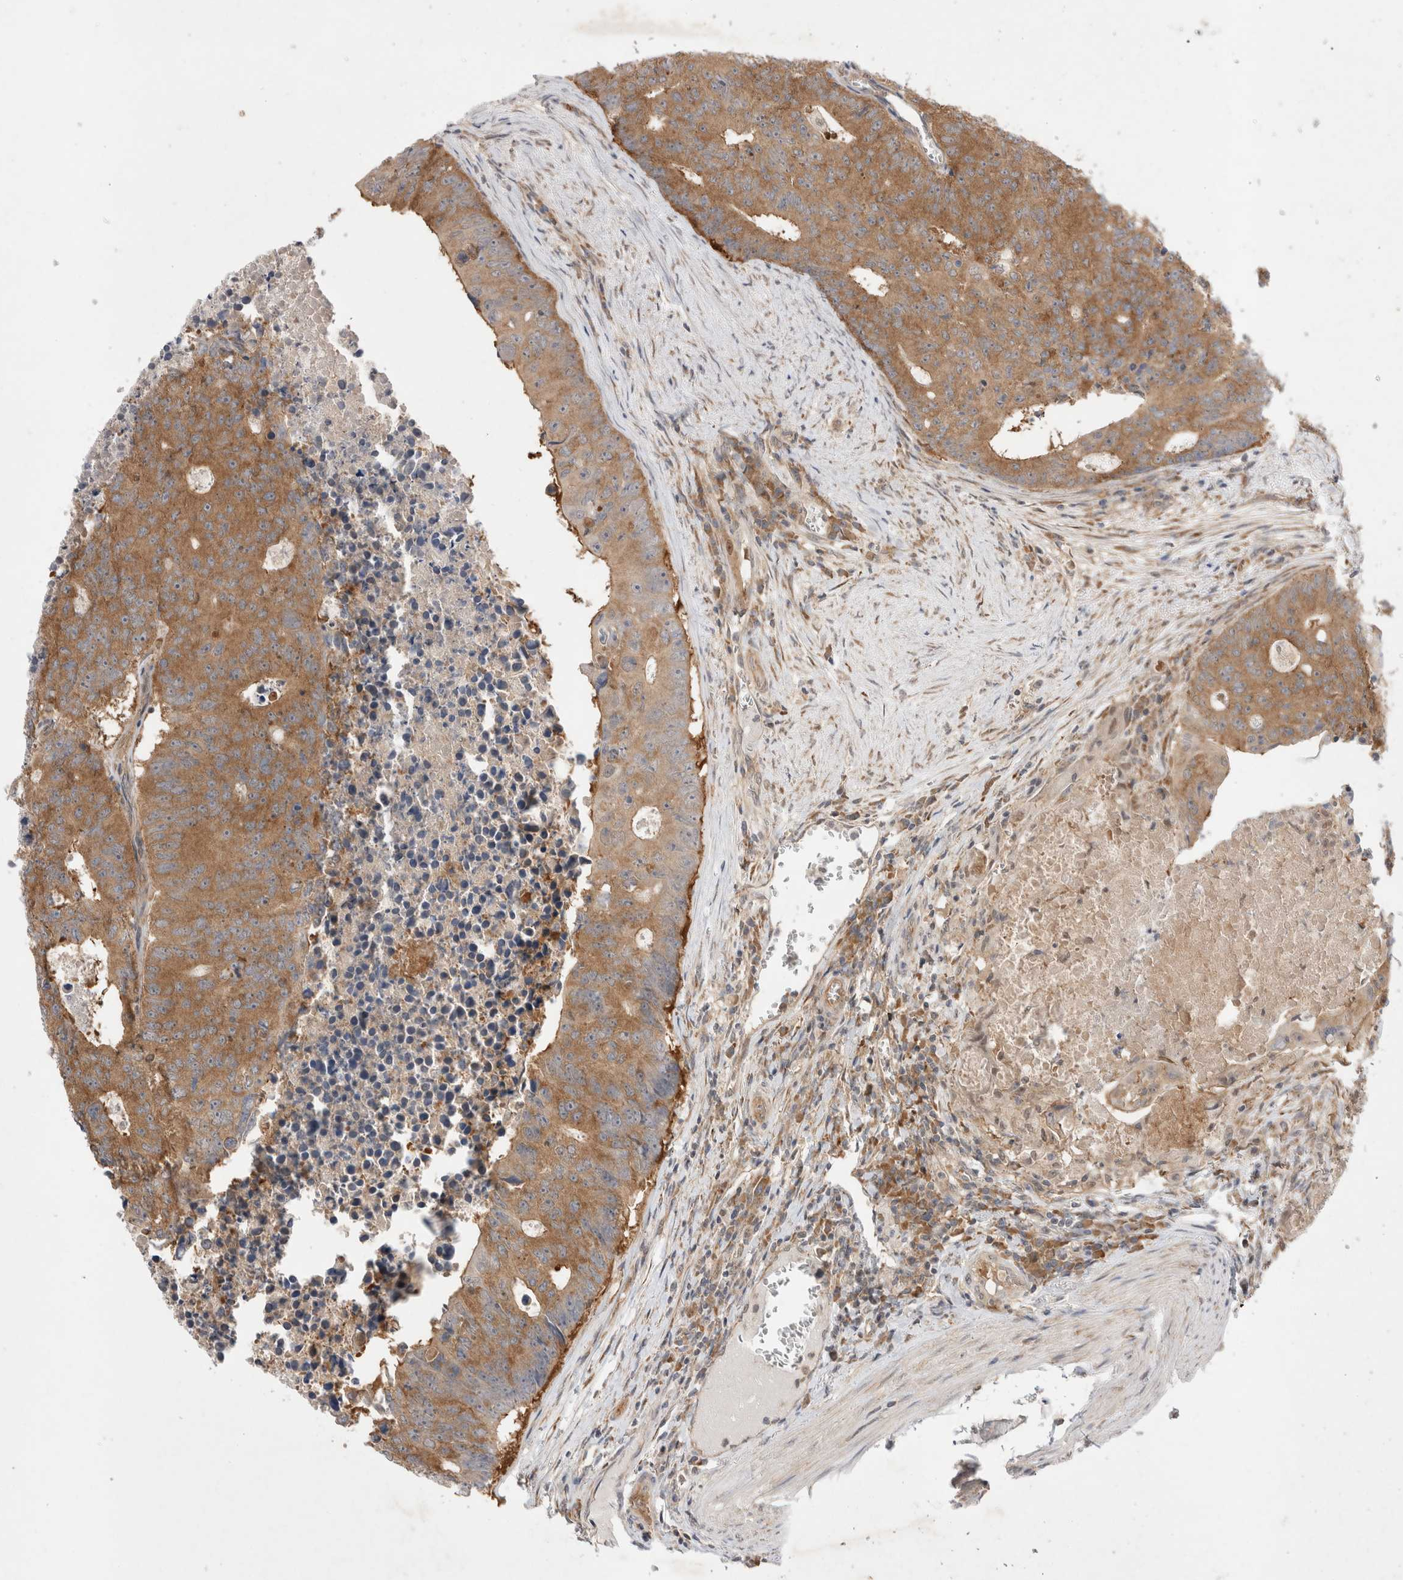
{"staining": {"intensity": "moderate", "quantity": ">75%", "location": "cytoplasmic/membranous"}, "tissue": "colorectal cancer", "cell_type": "Tumor cells", "image_type": "cancer", "snomed": [{"axis": "morphology", "description": "Adenocarcinoma, NOS"}, {"axis": "topography", "description": "Colon"}], "caption": "Colorectal cancer (adenocarcinoma) stained for a protein (brown) reveals moderate cytoplasmic/membranous positive staining in approximately >75% of tumor cells.", "gene": "EIF3E", "patient": {"sex": "male", "age": 87}}